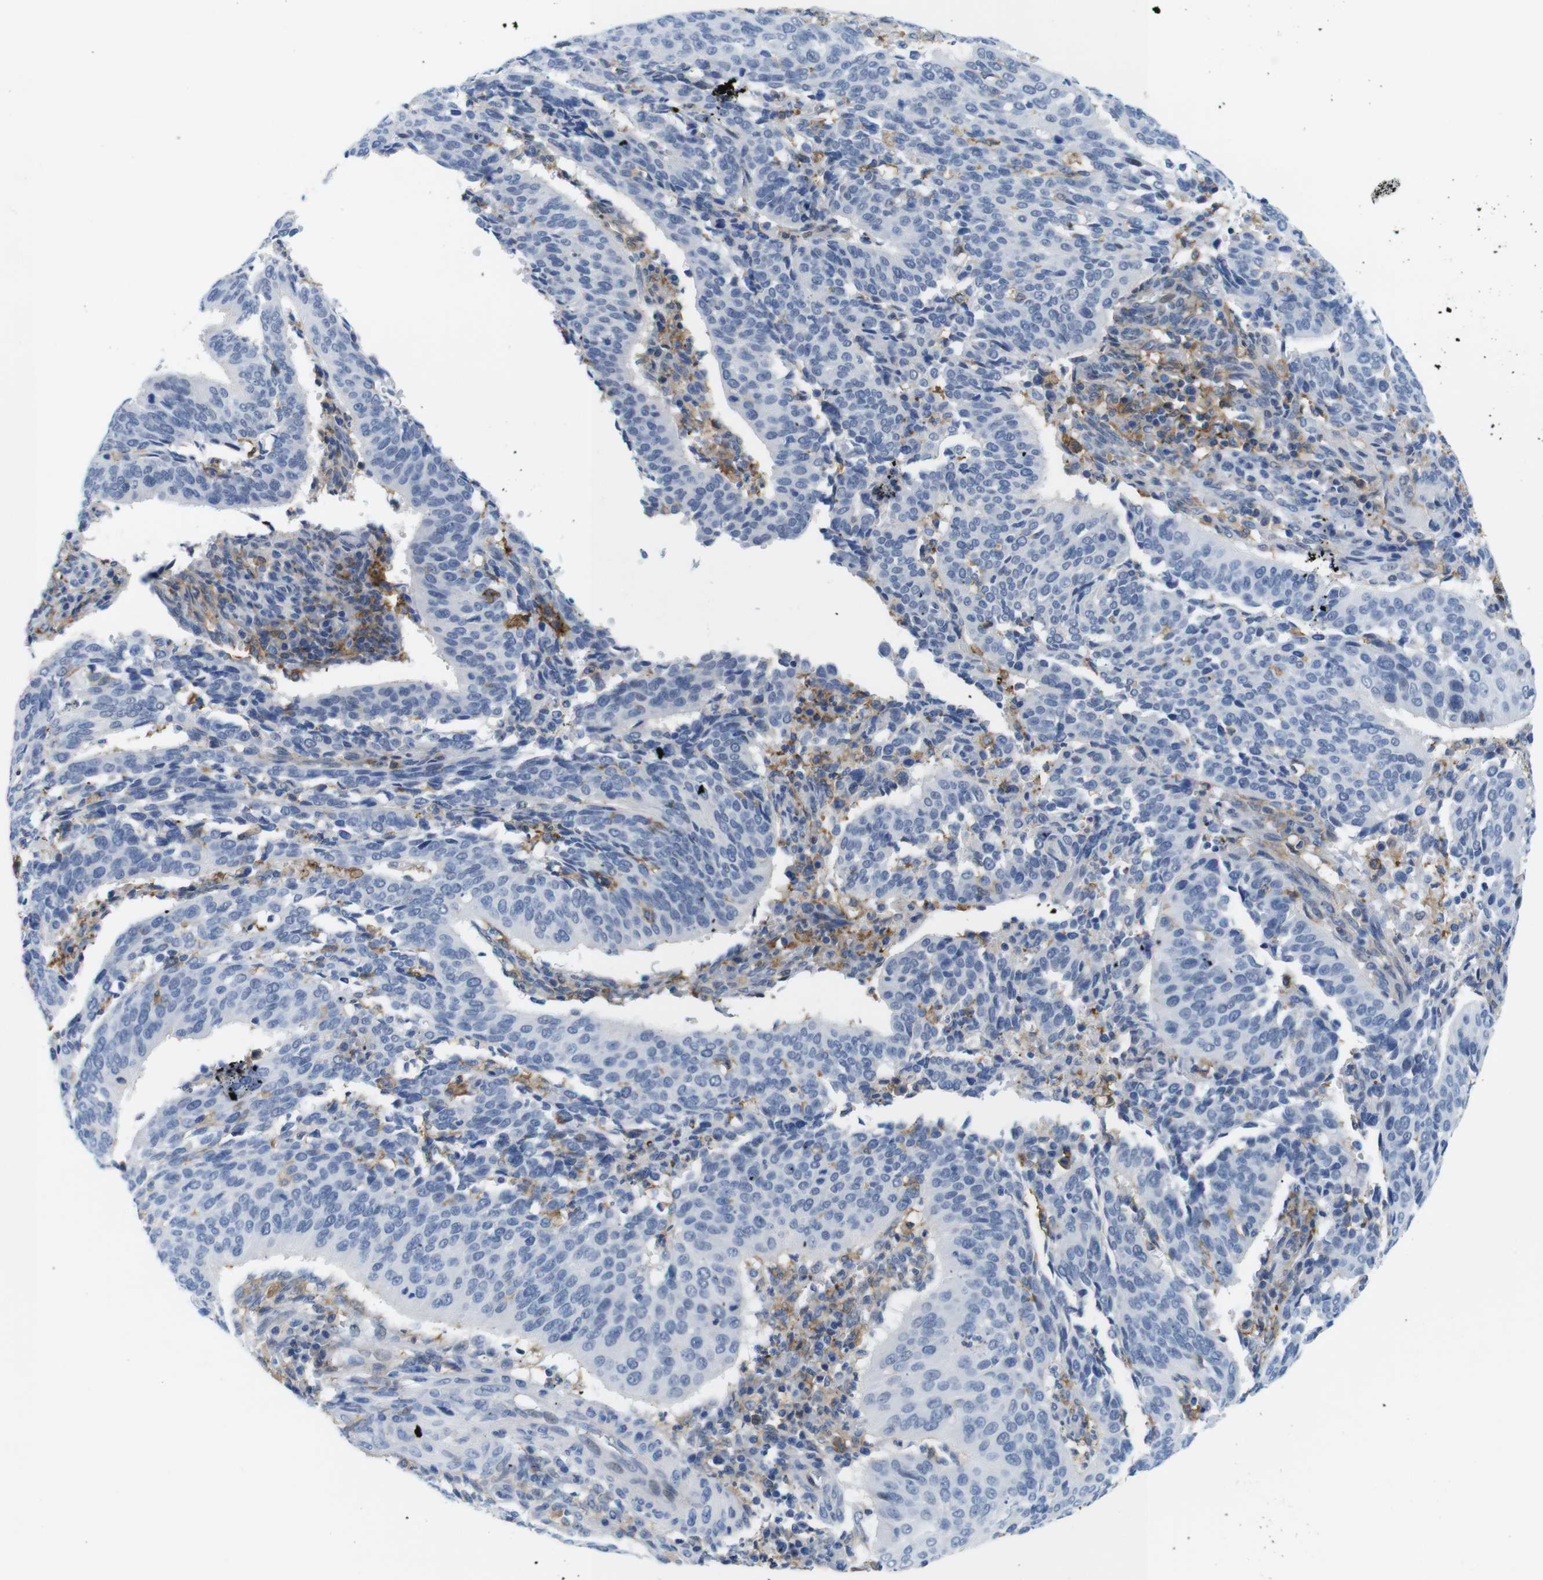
{"staining": {"intensity": "negative", "quantity": "none", "location": "none"}, "tissue": "cervical cancer", "cell_type": "Tumor cells", "image_type": "cancer", "snomed": [{"axis": "morphology", "description": "Normal tissue, NOS"}, {"axis": "morphology", "description": "Squamous cell carcinoma, NOS"}, {"axis": "topography", "description": "Cervix"}], "caption": "Tumor cells are negative for protein expression in human cervical squamous cell carcinoma.", "gene": "CD300C", "patient": {"sex": "female", "age": 39}}